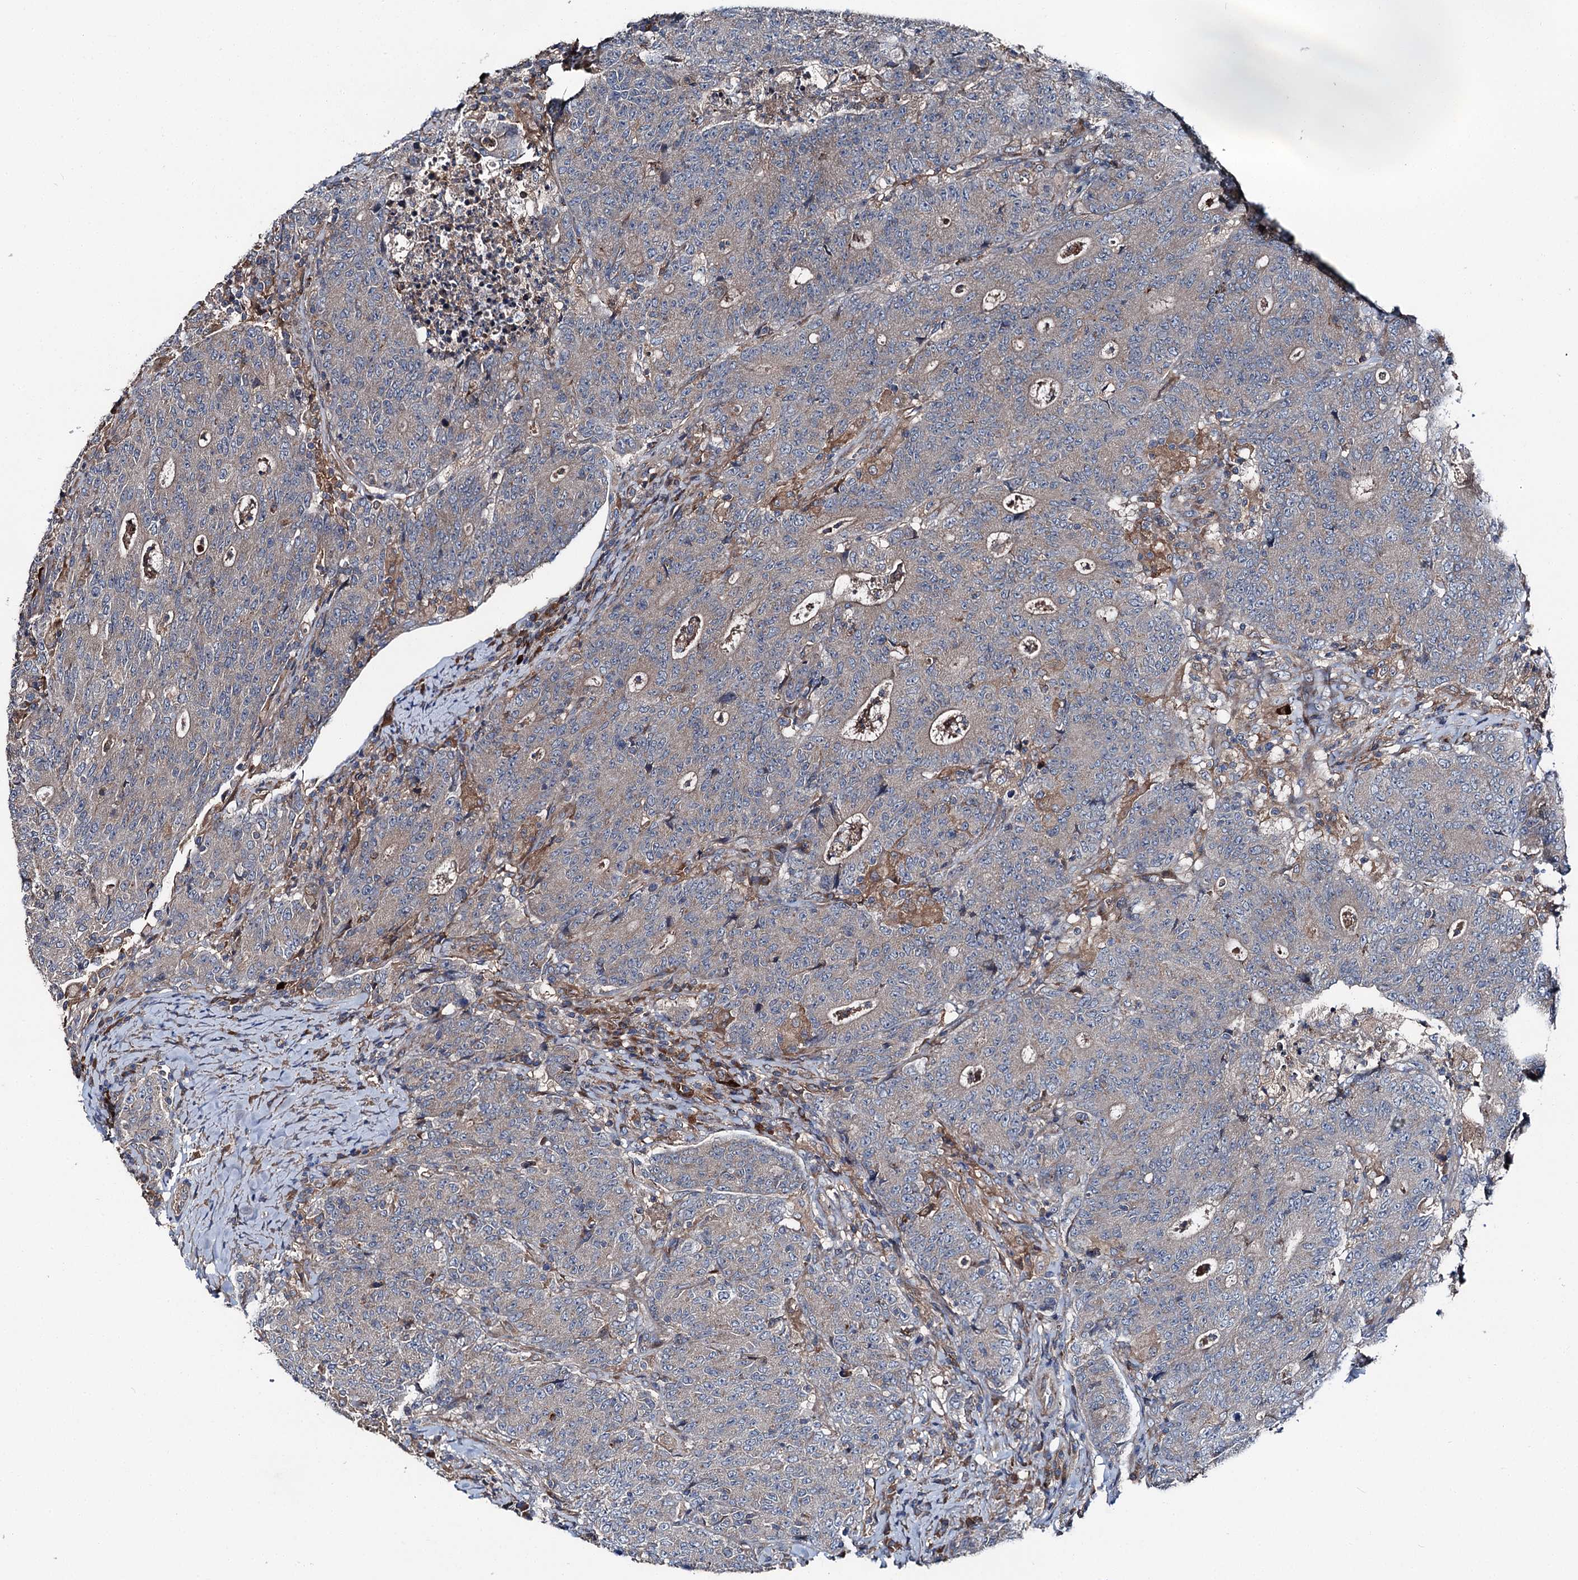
{"staining": {"intensity": "weak", "quantity": "<25%", "location": "cytoplasmic/membranous"}, "tissue": "colorectal cancer", "cell_type": "Tumor cells", "image_type": "cancer", "snomed": [{"axis": "morphology", "description": "Adenocarcinoma, NOS"}, {"axis": "topography", "description": "Colon"}], "caption": "This is an immunohistochemistry micrograph of colorectal cancer (adenocarcinoma). There is no positivity in tumor cells.", "gene": "SLC22A25", "patient": {"sex": "female", "age": 75}}